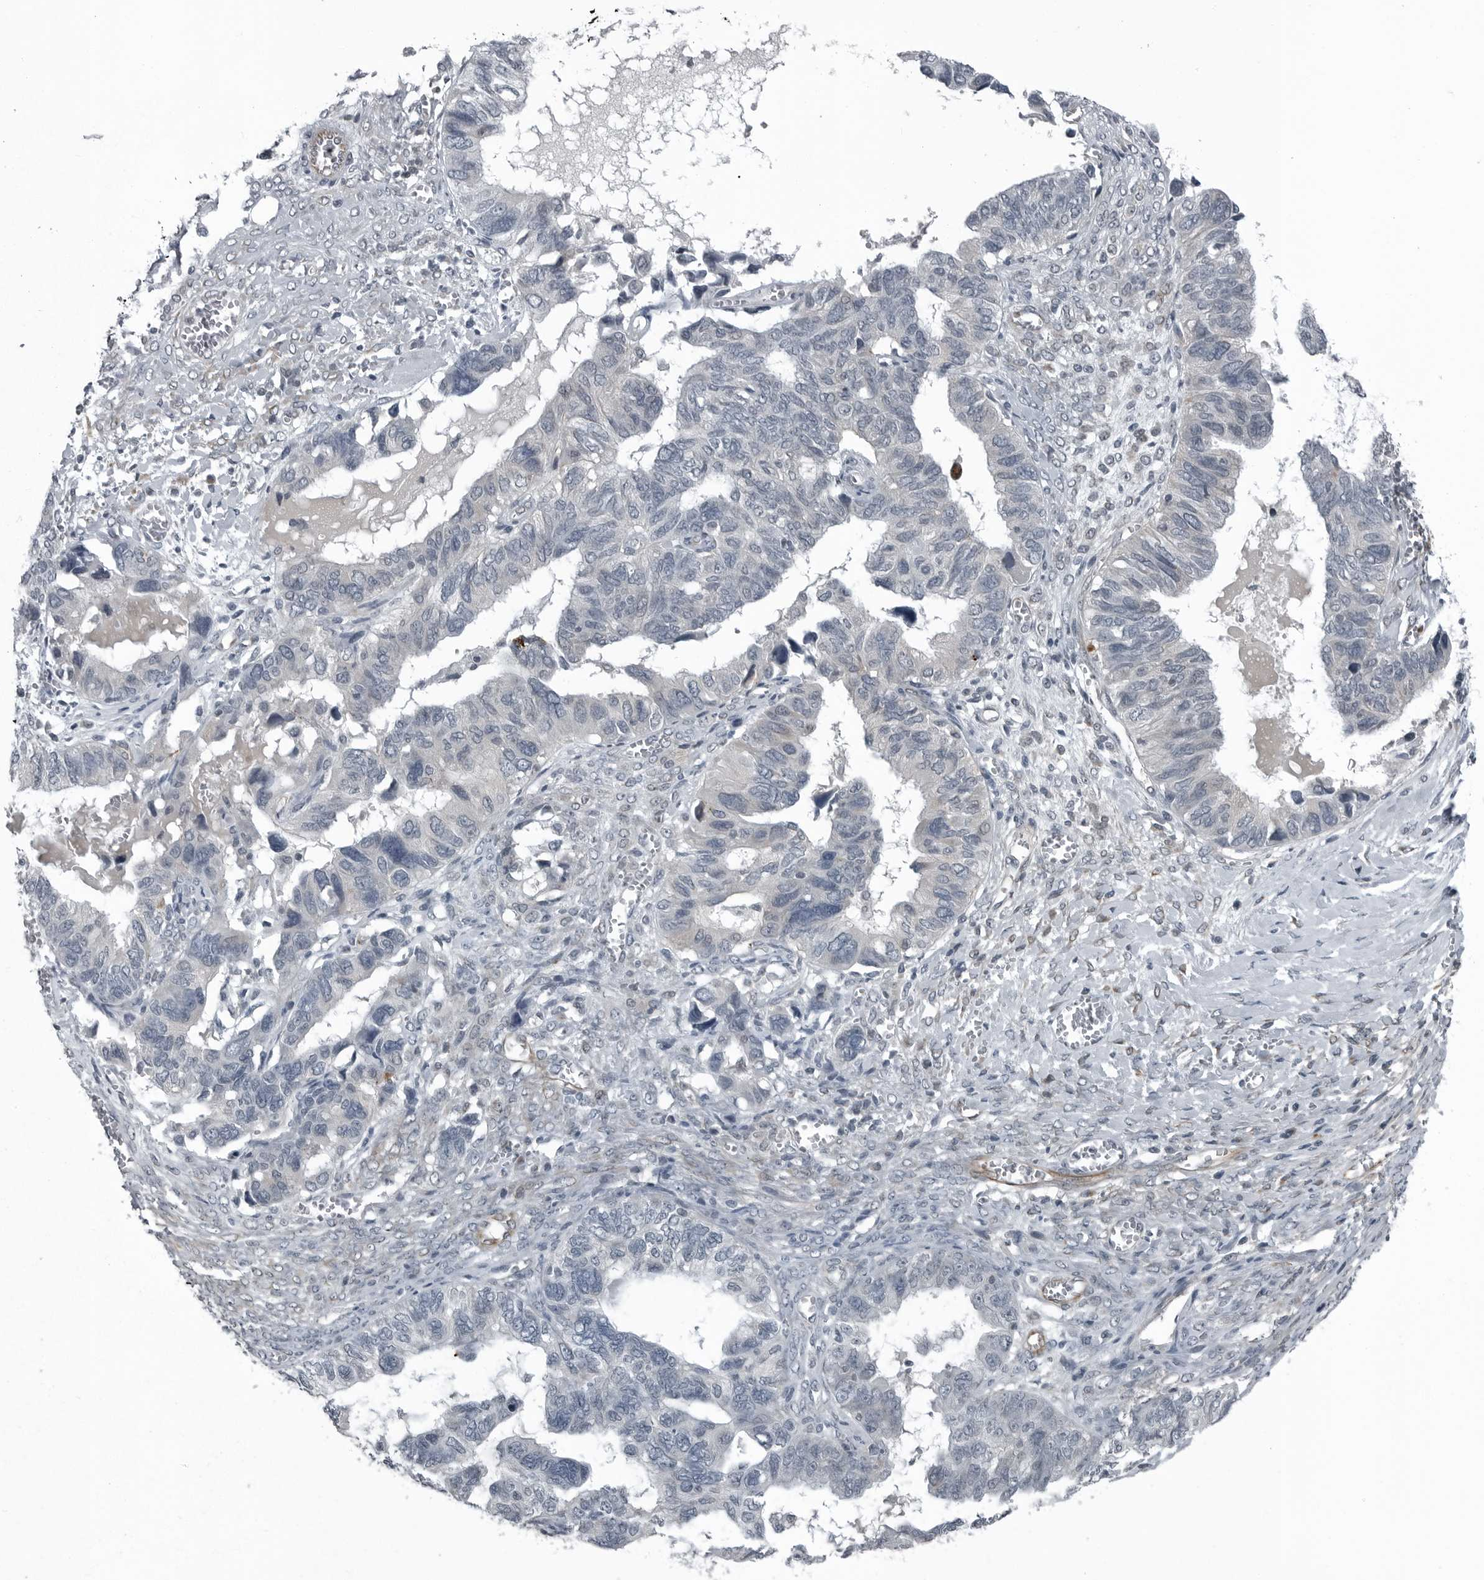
{"staining": {"intensity": "negative", "quantity": "none", "location": "none"}, "tissue": "ovarian cancer", "cell_type": "Tumor cells", "image_type": "cancer", "snomed": [{"axis": "morphology", "description": "Cystadenocarcinoma, serous, NOS"}, {"axis": "topography", "description": "Ovary"}], "caption": "This is an immunohistochemistry (IHC) micrograph of ovarian serous cystadenocarcinoma. There is no positivity in tumor cells.", "gene": "GAK", "patient": {"sex": "female", "age": 79}}